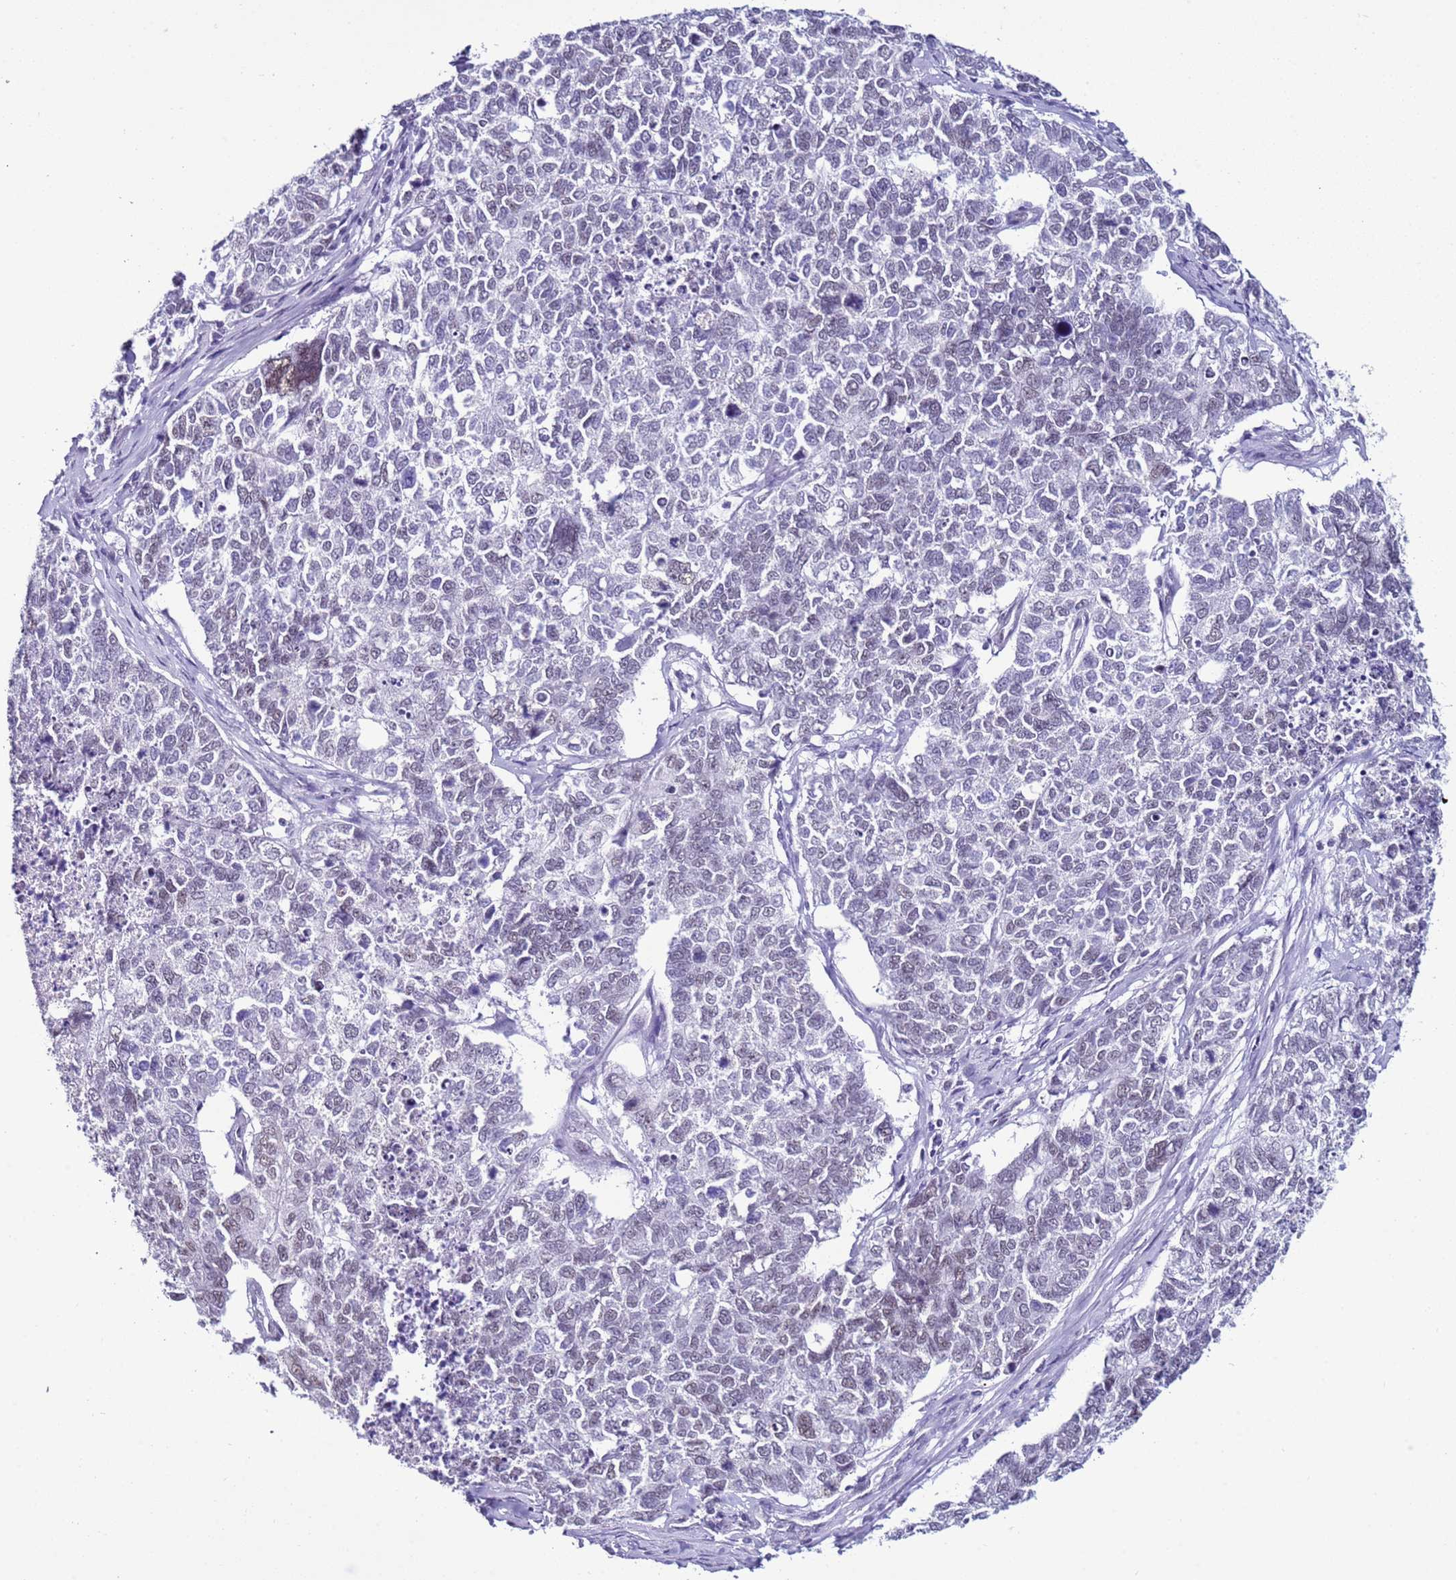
{"staining": {"intensity": "weak", "quantity": "<25%", "location": "nuclear"}, "tissue": "cervical cancer", "cell_type": "Tumor cells", "image_type": "cancer", "snomed": [{"axis": "morphology", "description": "Squamous cell carcinoma, NOS"}, {"axis": "topography", "description": "Cervix"}], "caption": "Tumor cells show no significant protein positivity in squamous cell carcinoma (cervical). (DAB IHC, high magnification).", "gene": "DHX15", "patient": {"sex": "female", "age": 63}}